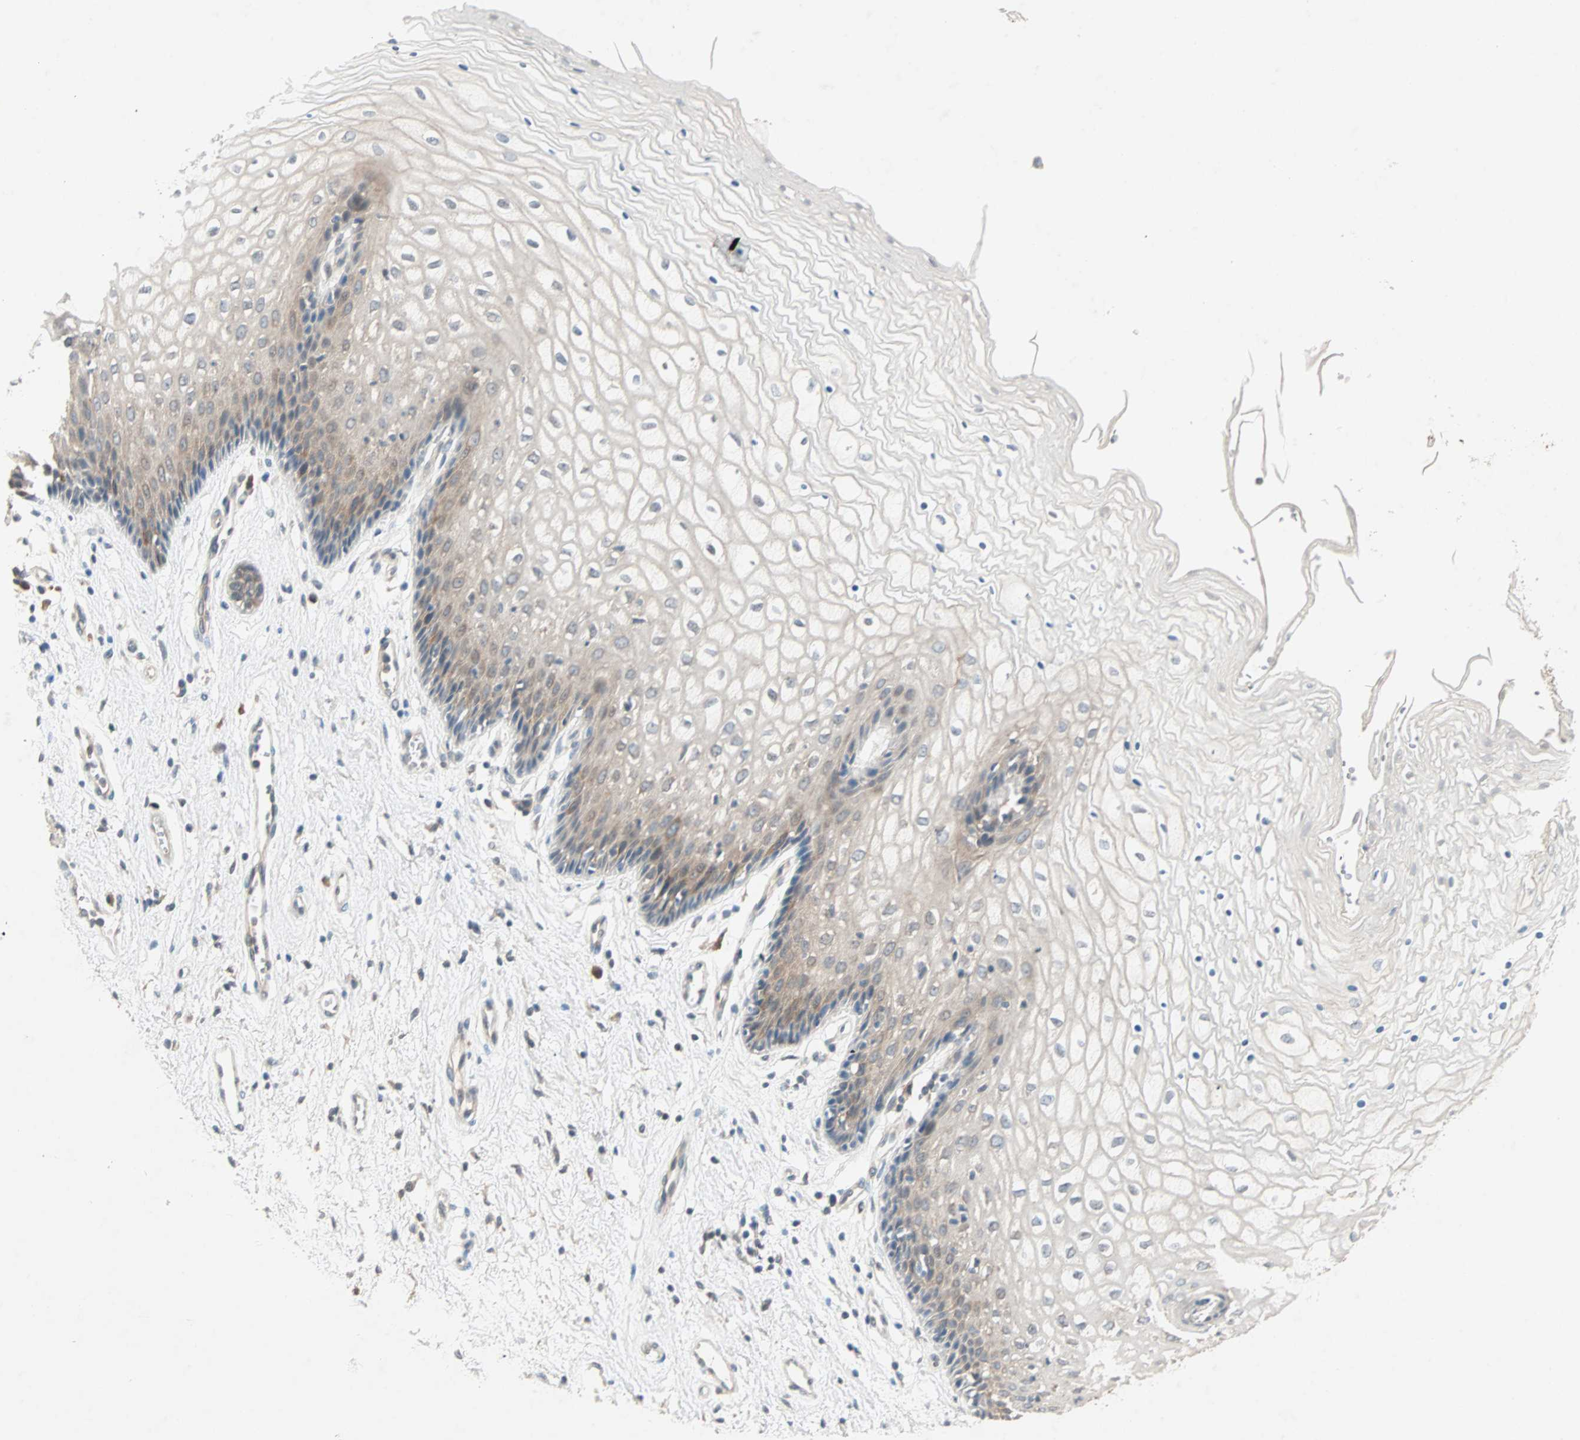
{"staining": {"intensity": "moderate", "quantity": "<25%", "location": "cytoplasmic/membranous"}, "tissue": "vagina", "cell_type": "Squamous epithelial cells", "image_type": "normal", "snomed": [{"axis": "morphology", "description": "Normal tissue, NOS"}, {"axis": "topography", "description": "Vagina"}], "caption": "Vagina stained with a protein marker displays moderate staining in squamous epithelial cells.", "gene": "TTF2", "patient": {"sex": "female", "age": 34}}